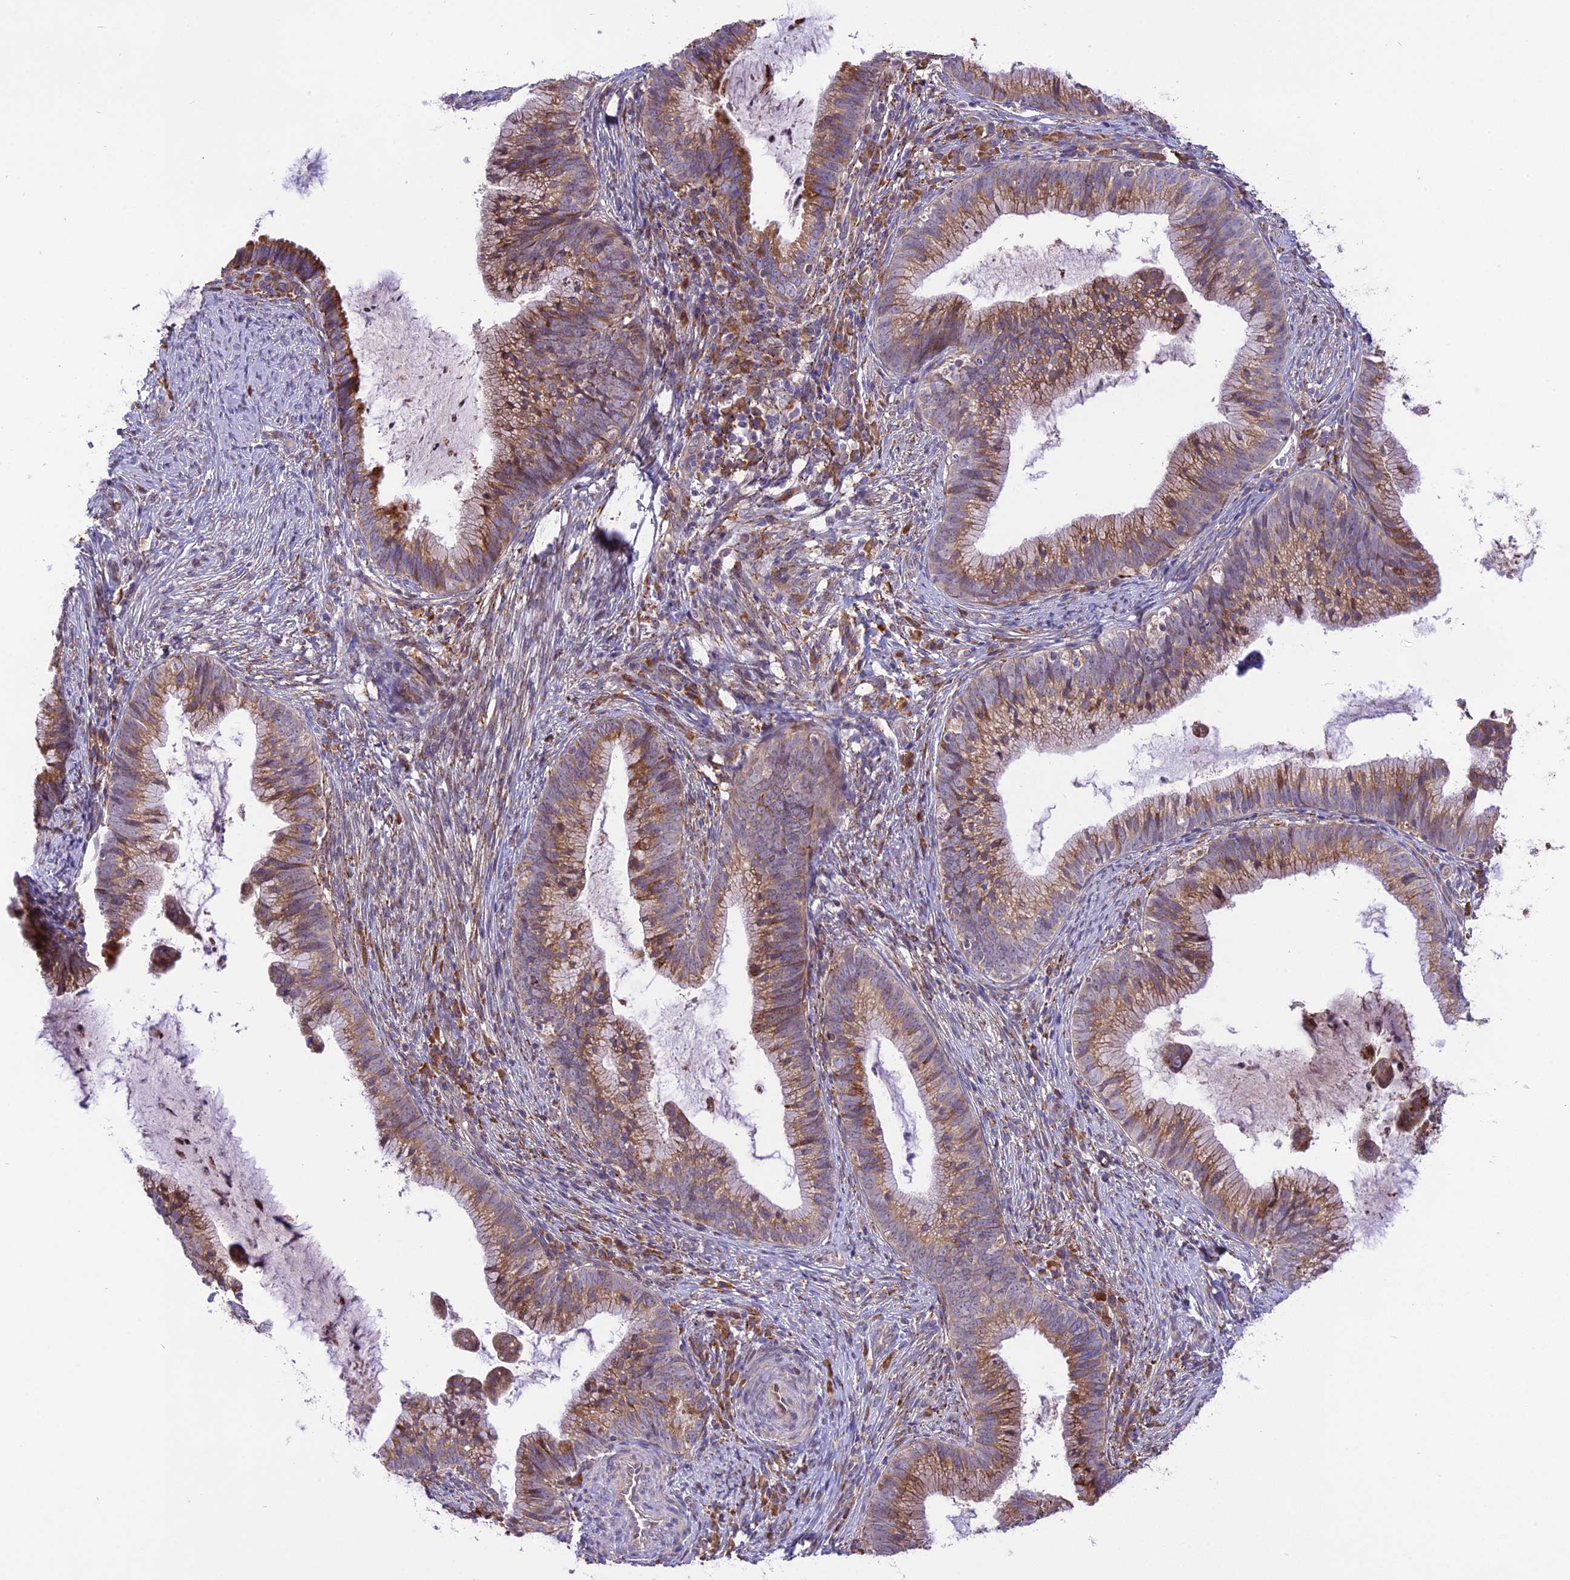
{"staining": {"intensity": "moderate", "quantity": ">75%", "location": "cytoplasmic/membranous"}, "tissue": "cervical cancer", "cell_type": "Tumor cells", "image_type": "cancer", "snomed": [{"axis": "morphology", "description": "Adenocarcinoma, NOS"}, {"axis": "topography", "description": "Cervix"}], "caption": "Cervical cancer (adenocarcinoma) tissue shows moderate cytoplasmic/membranous positivity in about >75% of tumor cells", "gene": "ARMCX6", "patient": {"sex": "female", "age": 36}}